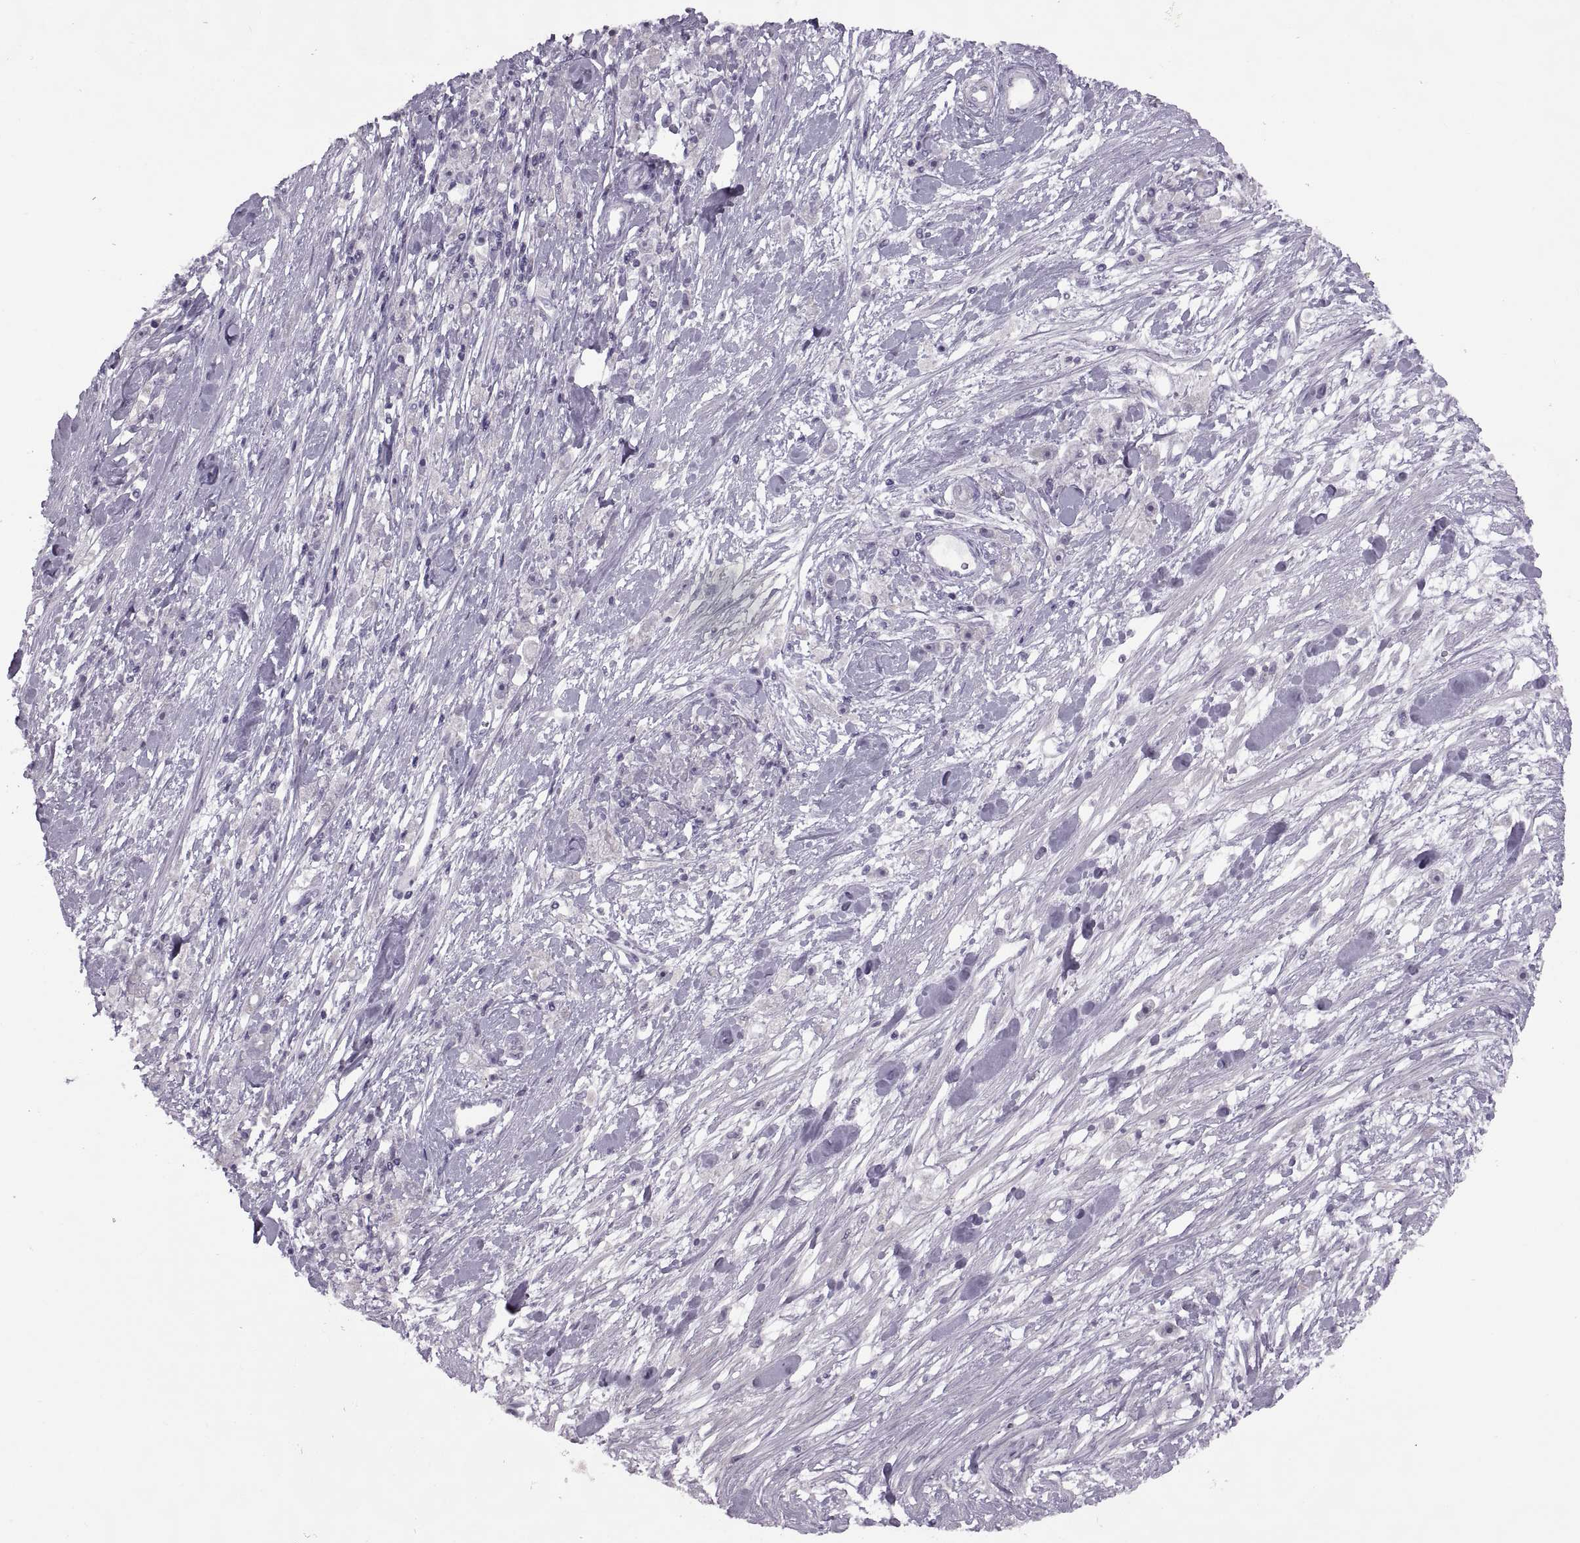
{"staining": {"intensity": "negative", "quantity": "none", "location": "none"}, "tissue": "stomach cancer", "cell_type": "Tumor cells", "image_type": "cancer", "snomed": [{"axis": "morphology", "description": "Adenocarcinoma, NOS"}, {"axis": "topography", "description": "Stomach"}], "caption": "Human stomach cancer stained for a protein using IHC exhibits no positivity in tumor cells.", "gene": "RSPH6A", "patient": {"sex": "female", "age": 59}}